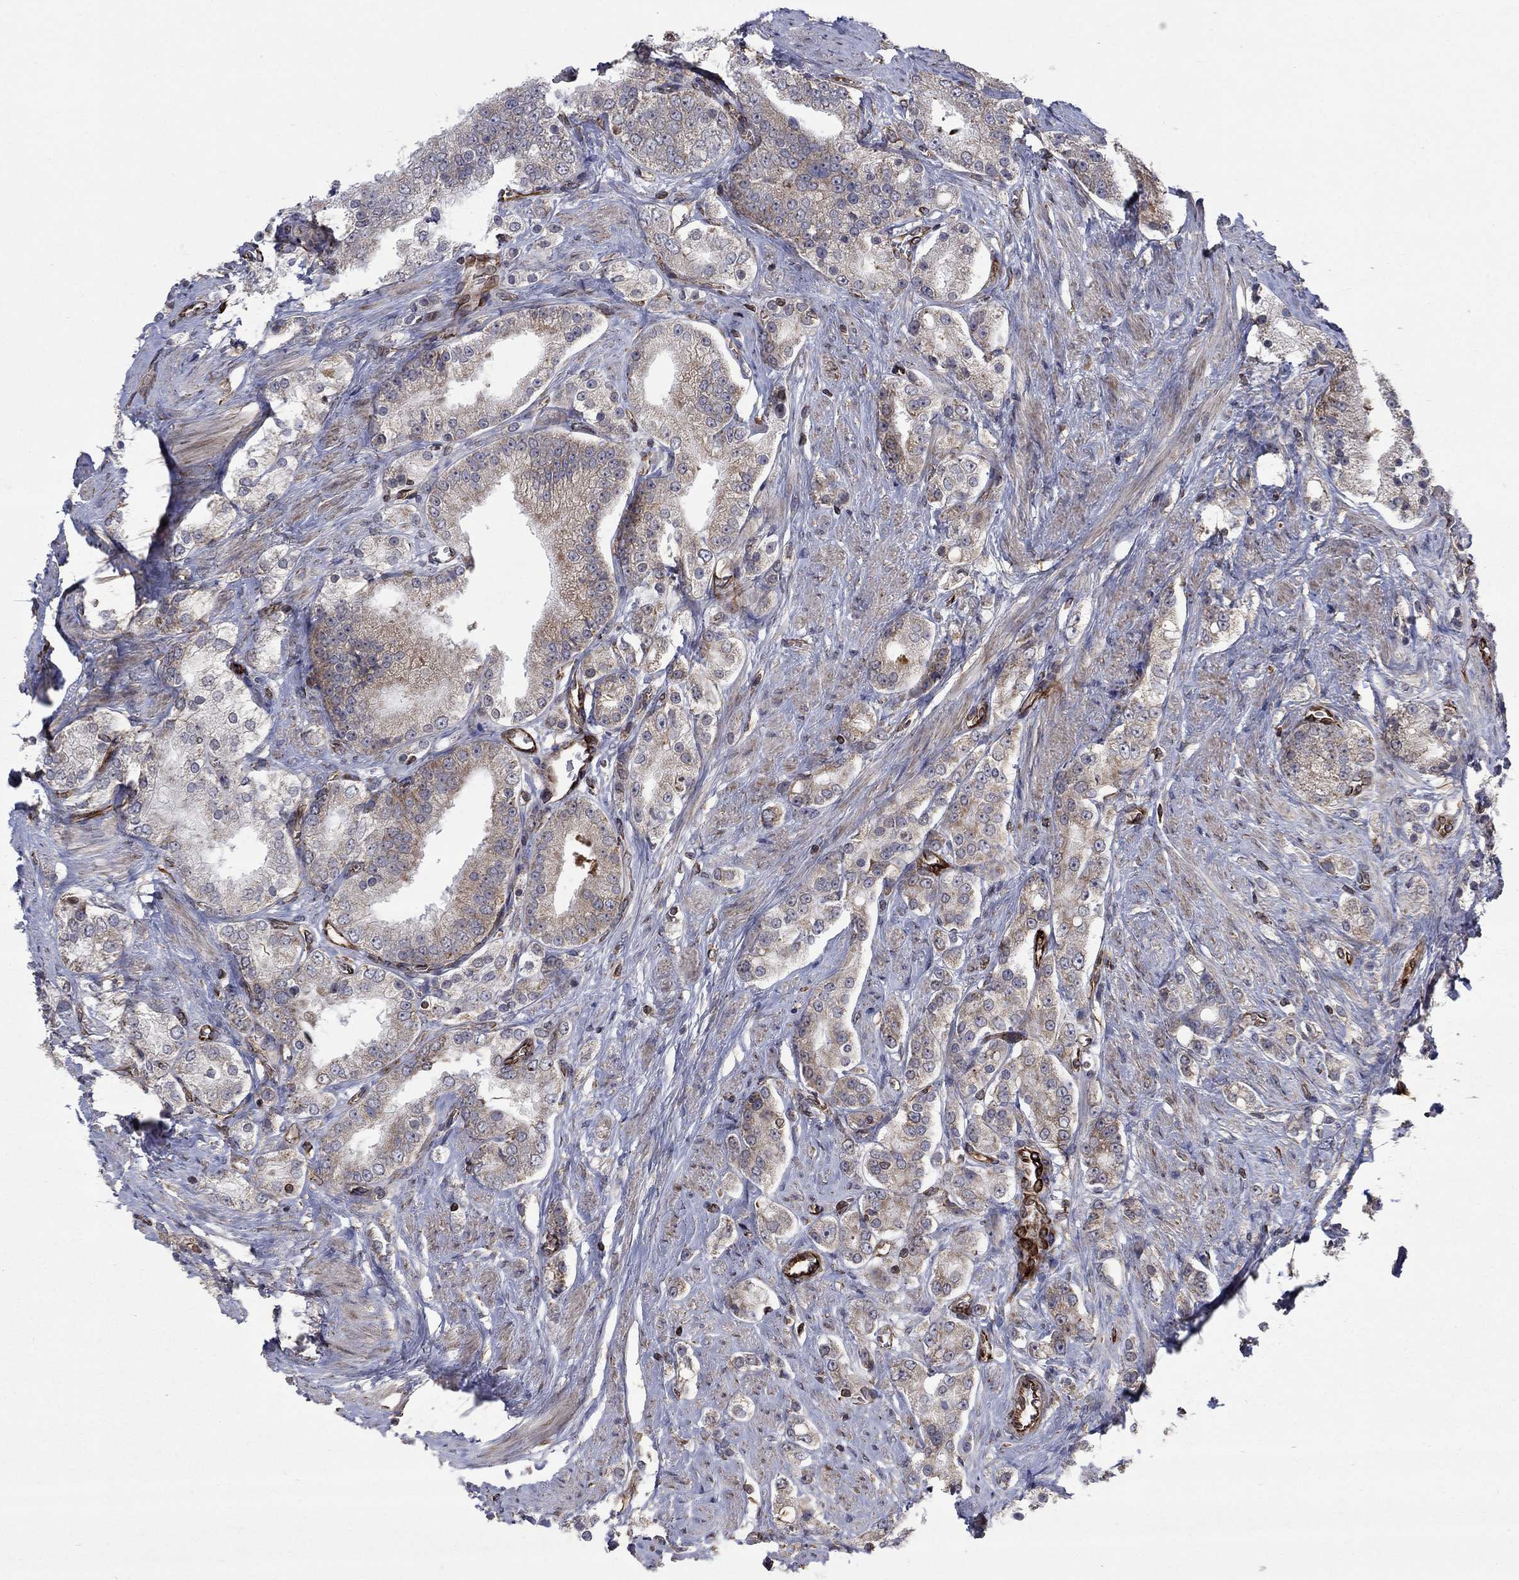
{"staining": {"intensity": "weak", "quantity": "25%-75%", "location": "cytoplasmic/membranous"}, "tissue": "prostate cancer", "cell_type": "Tumor cells", "image_type": "cancer", "snomed": [{"axis": "morphology", "description": "Adenocarcinoma, NOS"}, {"axis": "topography", "description": "Prostate and seminal vesicle, NOS"}, {"axis": "topography", "description": "Prostate"}], "caption": "Adenocarcinoma (prostate) was stained to show a protein in brown. There is low levels of weak cytoplasmic/membranous staining in about 25%-75% of tumor cells.", "gene": "NDUFC1", "patient": {"sex": "male", "age": 67}}